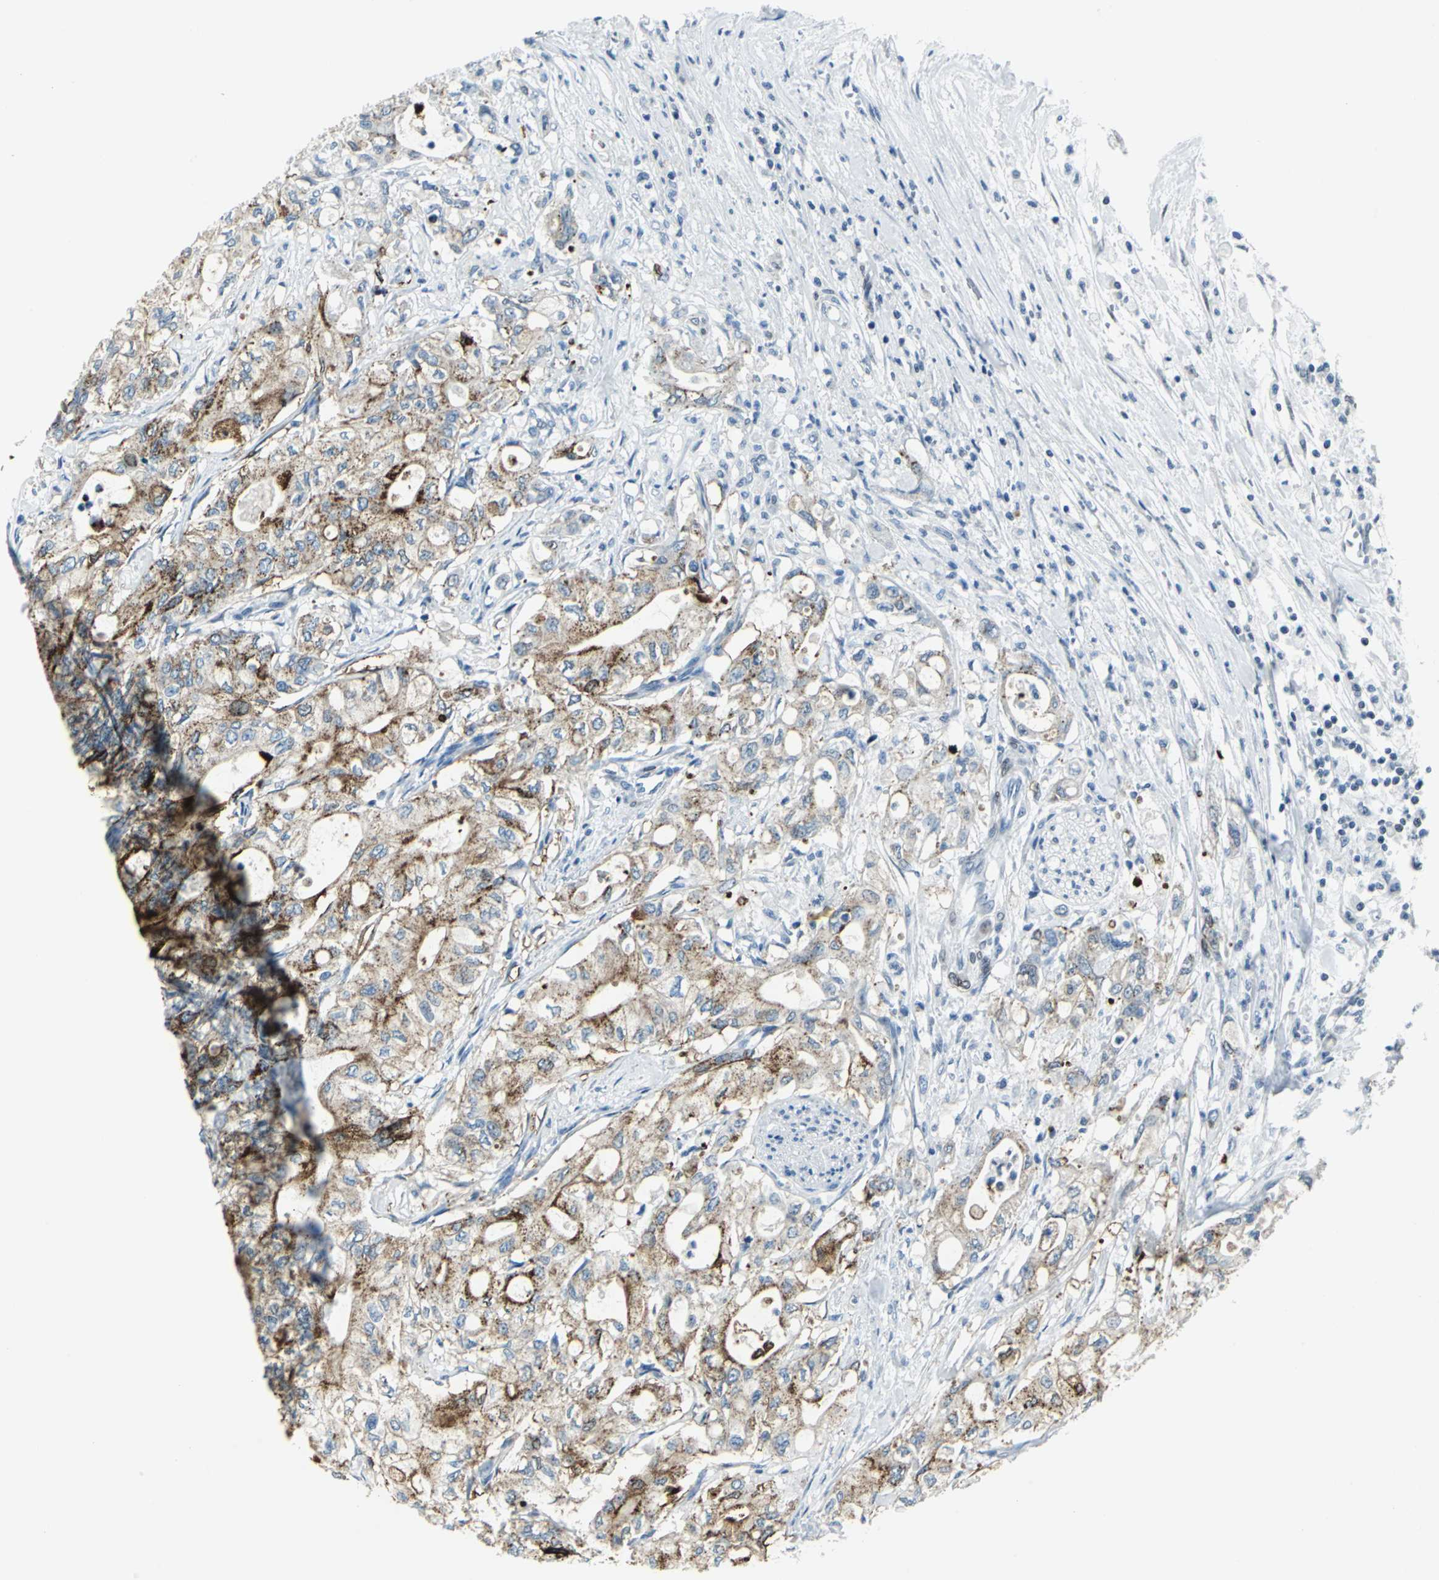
{"staining": {"intensity": "moderate", "quantity": ">75%", "location": "cytoplasmic/membranous"}, "tissue": "pancreatic cancer", "cell_type": "Tumor cells", "image_type": "cancer", "snomed": [{"axis": "morphology", "description": "Adenocarcinoma, NOS"}, {"axis": "topography", "description": "Pancreas"}], "caption": "DAB (3,3'-diaminobenzidine) immunohistochemical staining of human pancreatic adenocarcinoma exhibits moderate cytoplasmic/membranous protein expression in approximately >75% of tumor cells.", "gene": "SNUPN", "patient": {"sex": "male", "age": 79}}